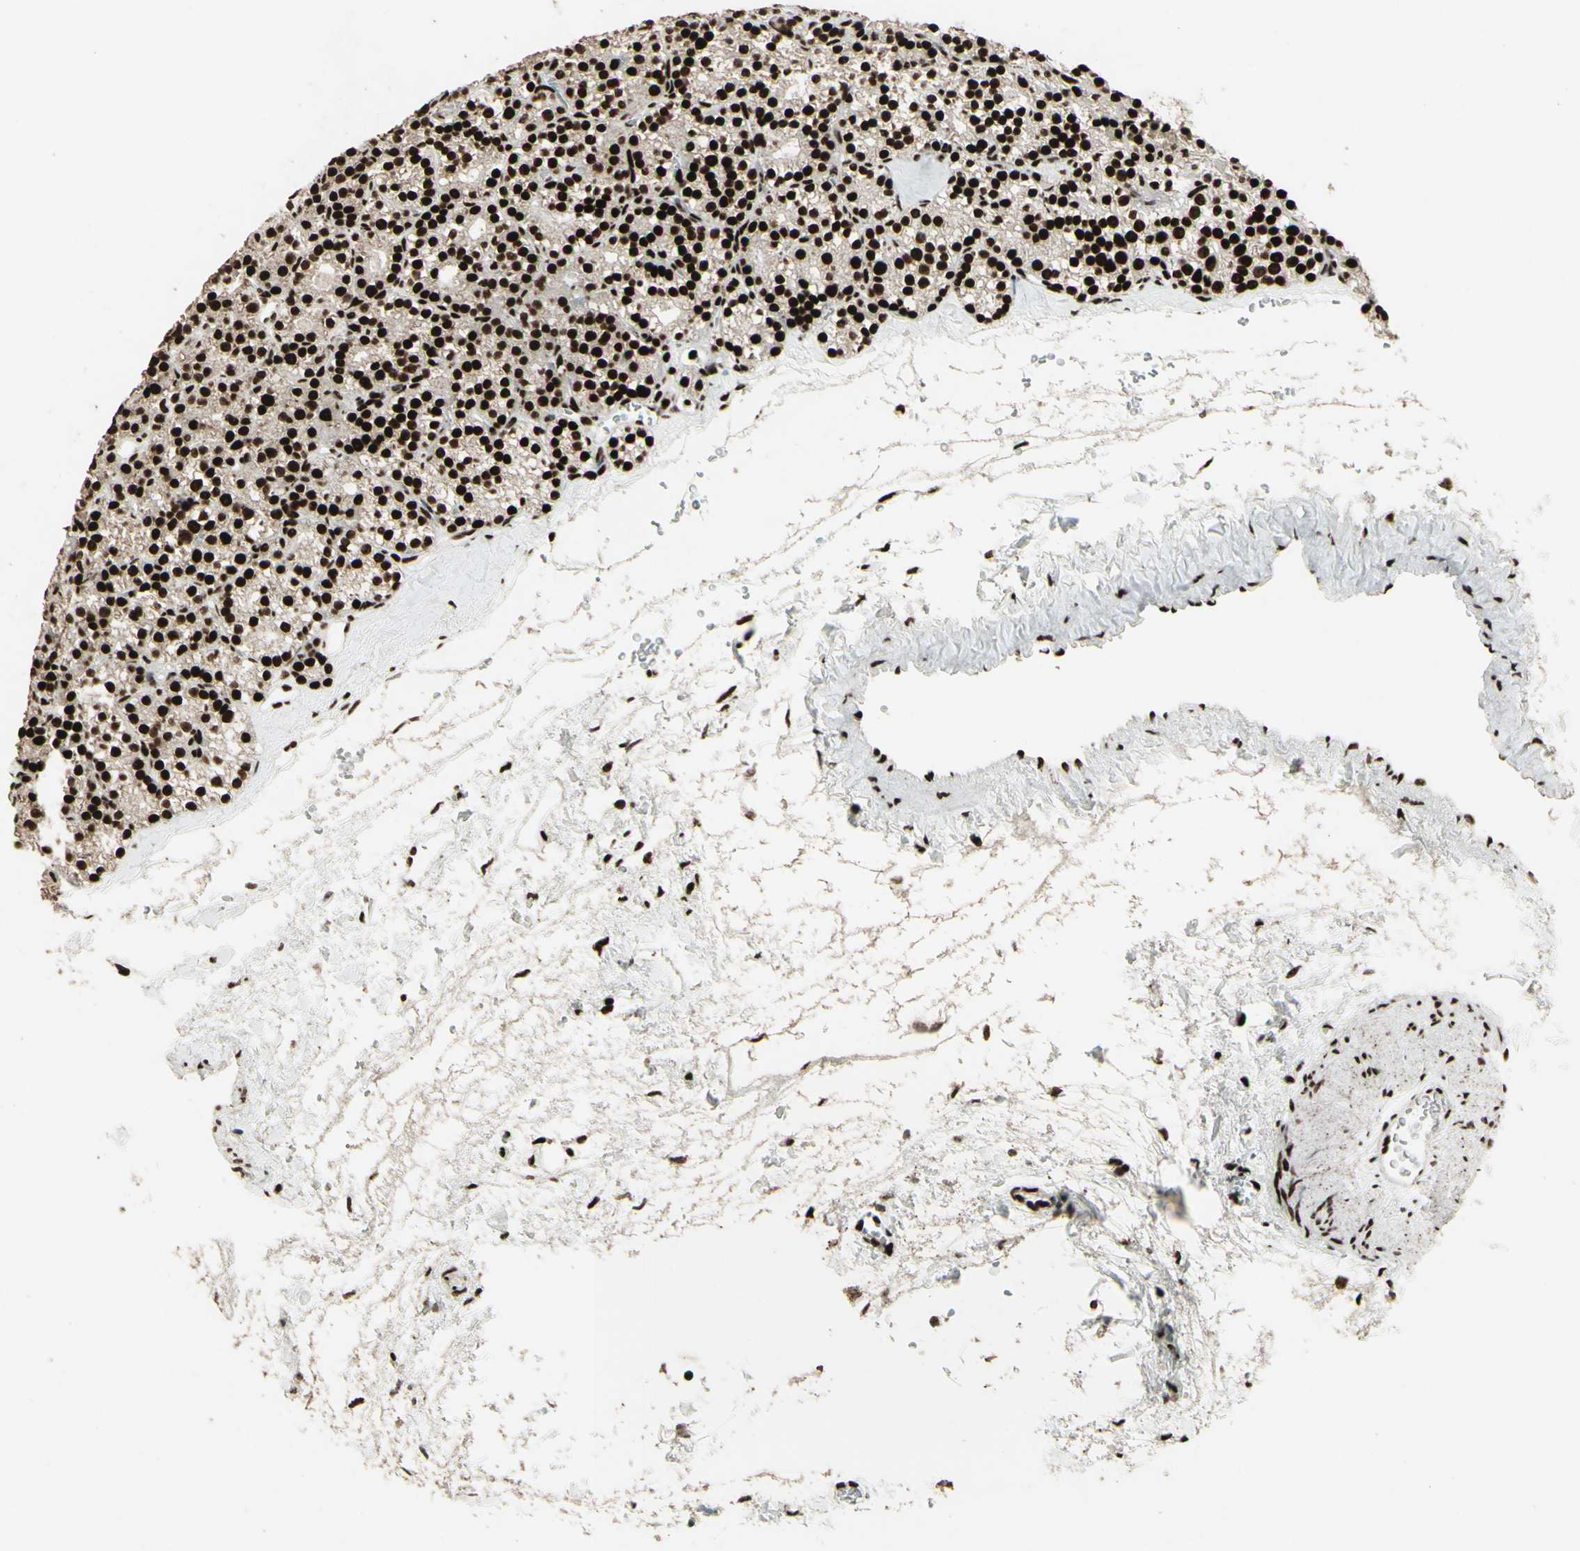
{"staining": {"intensity": "strong", "quantity": ">75%", "location": "nuclear"}, "tissue": "parathyroid gland", "cell_type": "Glandular cells", "image_type": "normal", "snomed": [{"axis": "morphology", "description": "Normal tissue, NOS"}, {"axis": "topography", "description": "Parathyroid gland"}], "caption": "Brown immunohistochemical staining in normal parathyroid gland exhibits strong nuclear expression in about >75% of glandular cells. (DAB (3,3'-diaminobenzidine) = brown stain, brightfield microscopy at high magnification).", "gene": "U2AF2", "patient": {"sex": "female", "age": 64}}